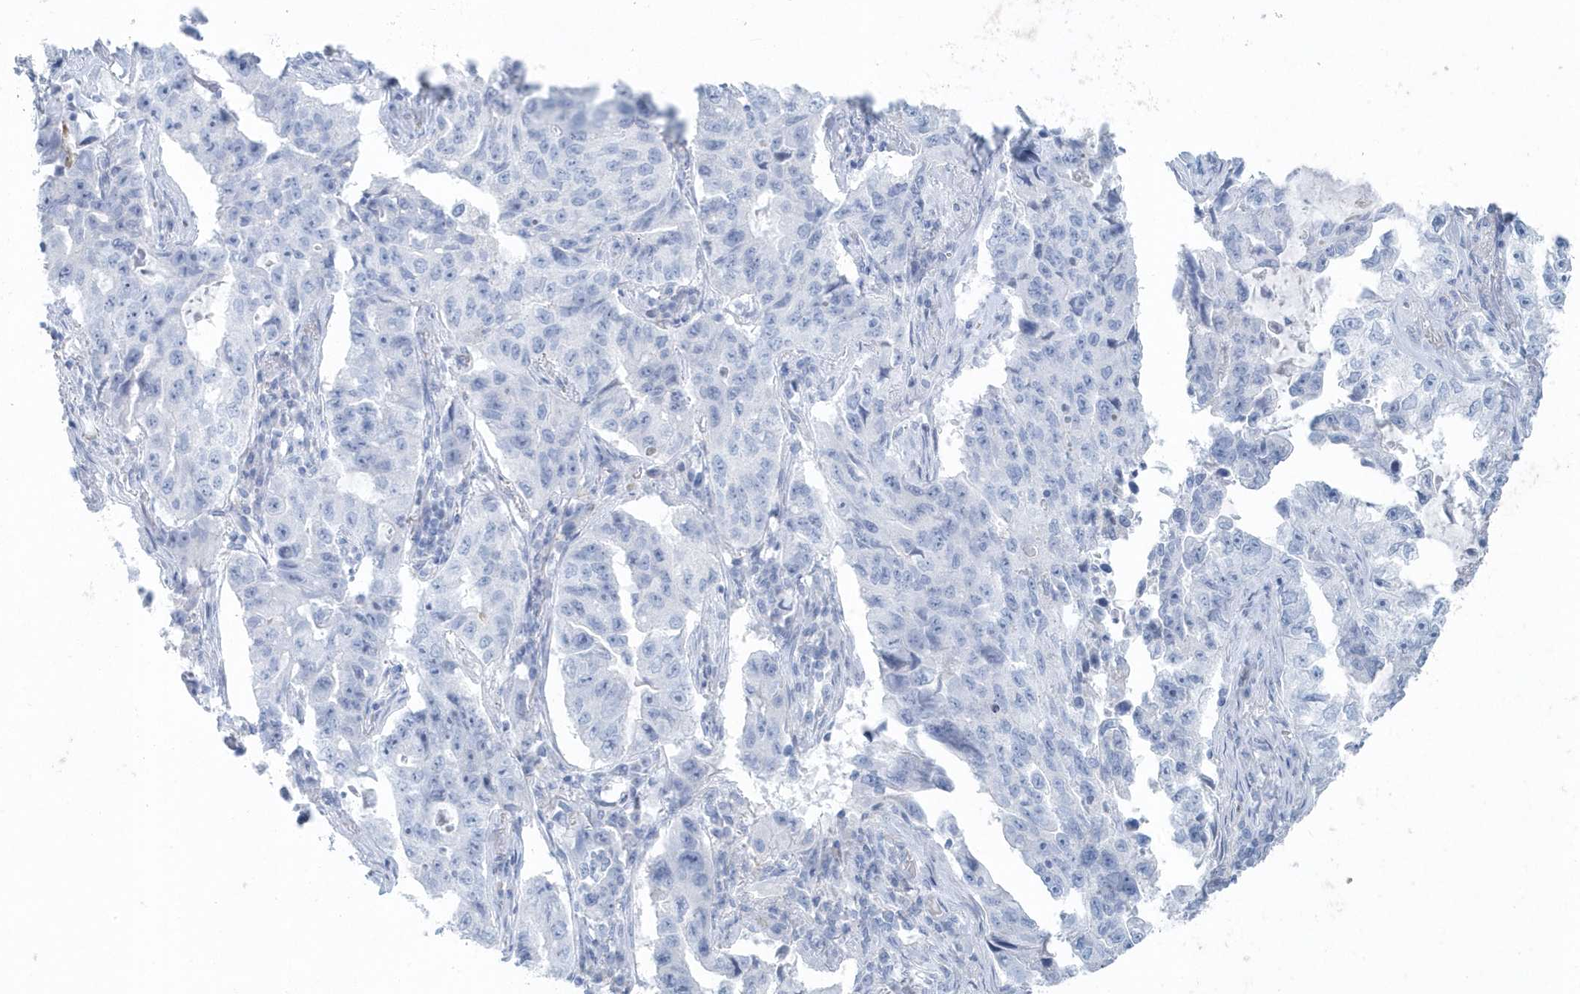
{"staining": {"intensity": "negative", "quantity": "none", "location": "none"}, "tissue": "lung cancer", "cell_type": "Tumor cells", "image_type": "cancer", "snomed": [{"axis": "morphology", "description": "Adenocarcinoma, NOS"}, {"axis": "topography", "description": "Lung"}], "caption": "Lung adenocarcinoma stained for a protein using immunohistochemistry (IHC) reveals no positivity tumor cells.", "gene": "FAM98A", "patient": {"sex": "female", "age": 51}}